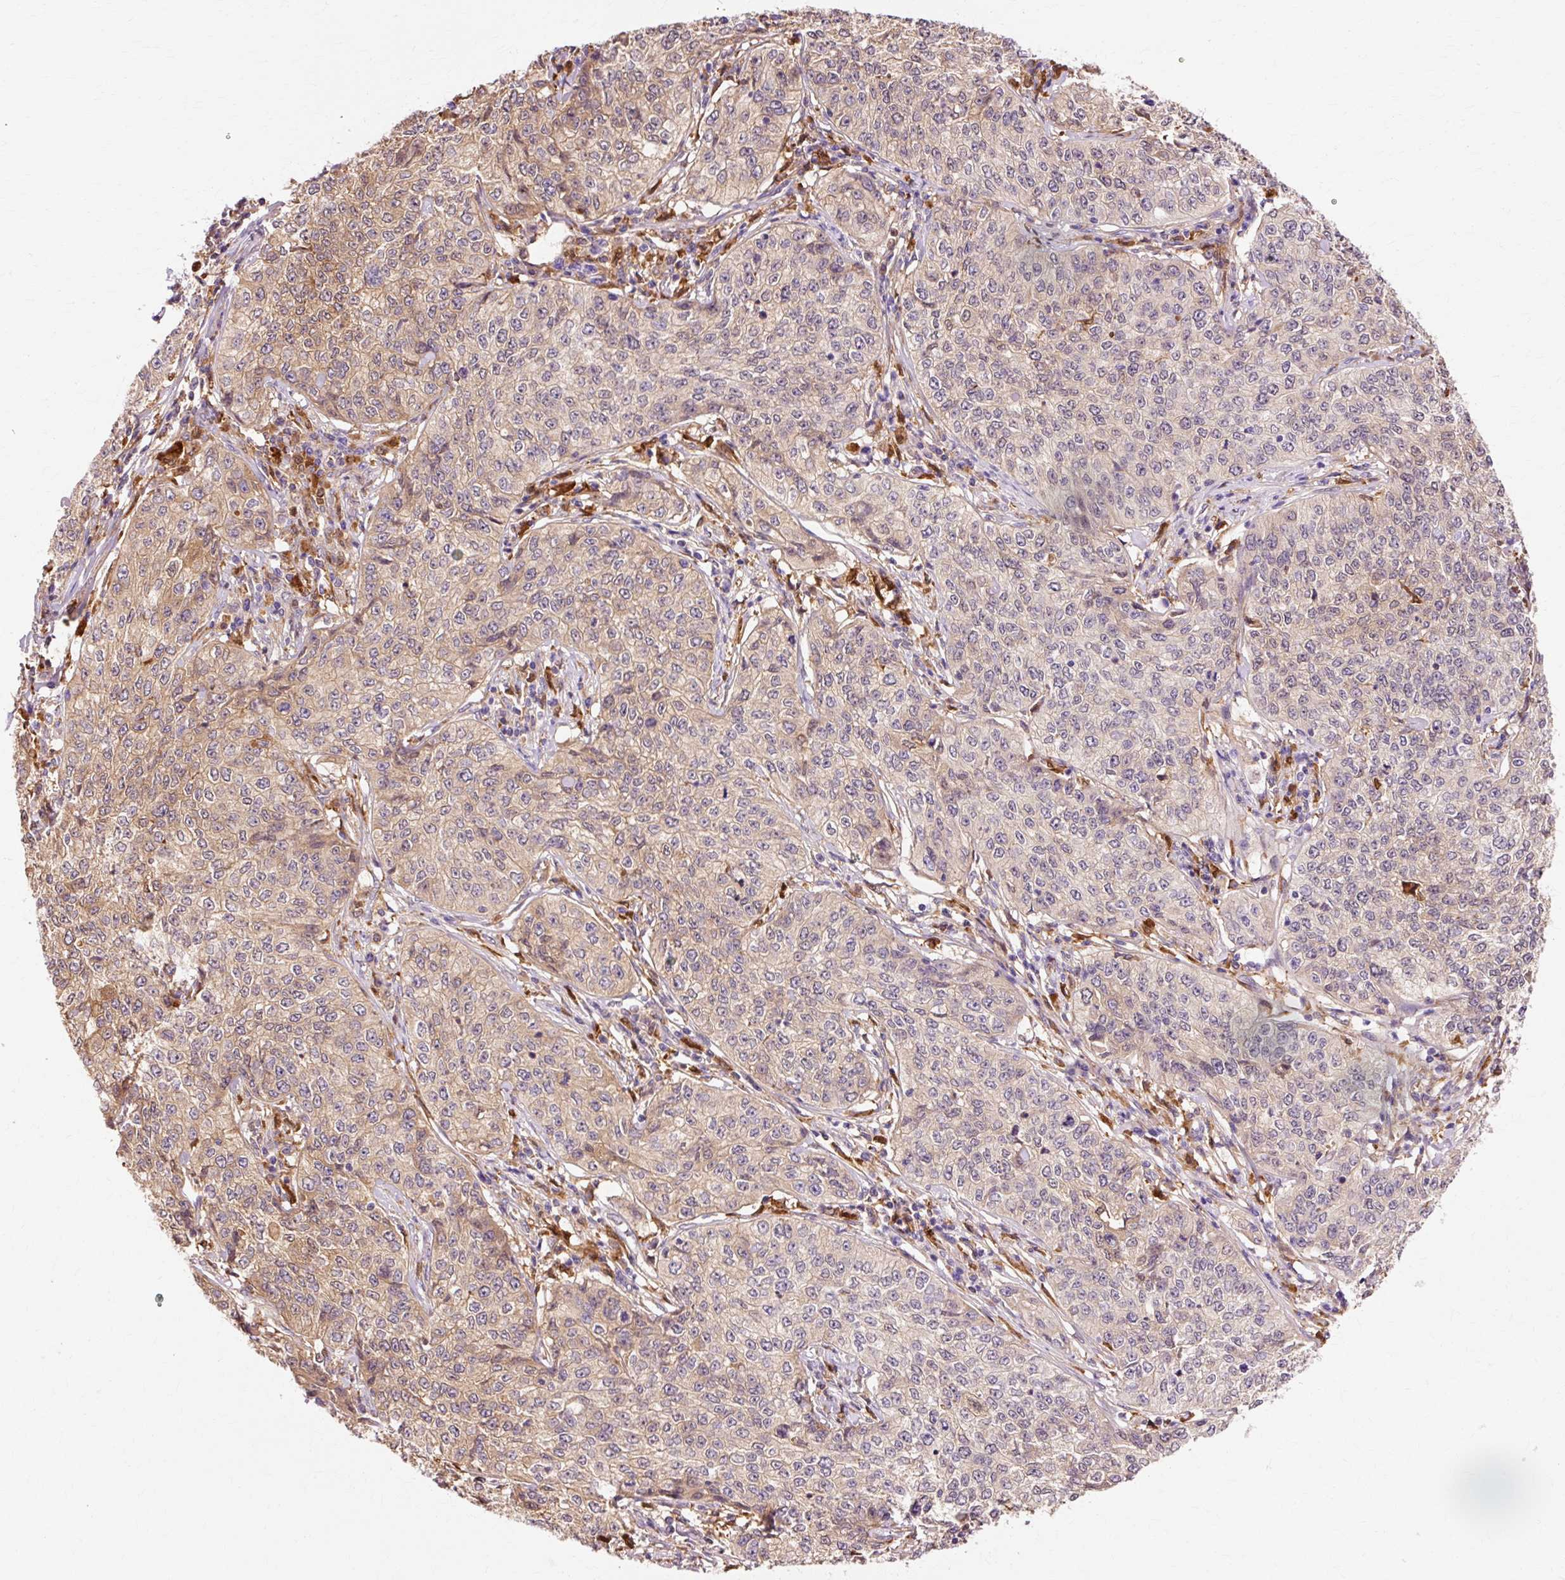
{"staining": {"intensity": "weak", "quantity": ">75%", "location": "cytoplasmic/membranous"}, "tissue": "cervical cancer", "cell_type": "Tumor cells", "image_type": "cancer", "snomed": [{"axis": "morphology", "description": "Squamous cell carcinoma, NOS"}, {"axis": "topography", "description": "Cervix"}], "caption": "Immunohistochemical staining of squamous cell carcinoma (cervical) reveals low levels of weak cytoplasmic/membranous staining in about >75% of tumor cells. The staining was performed using DAB (3,3'-diaminobenzidine), with brown indicating positive protein expression. Nuclei are stained blue with hematoxylin.", "gene": "GPX1", "patient": {"sex": "female", "age": 35}}